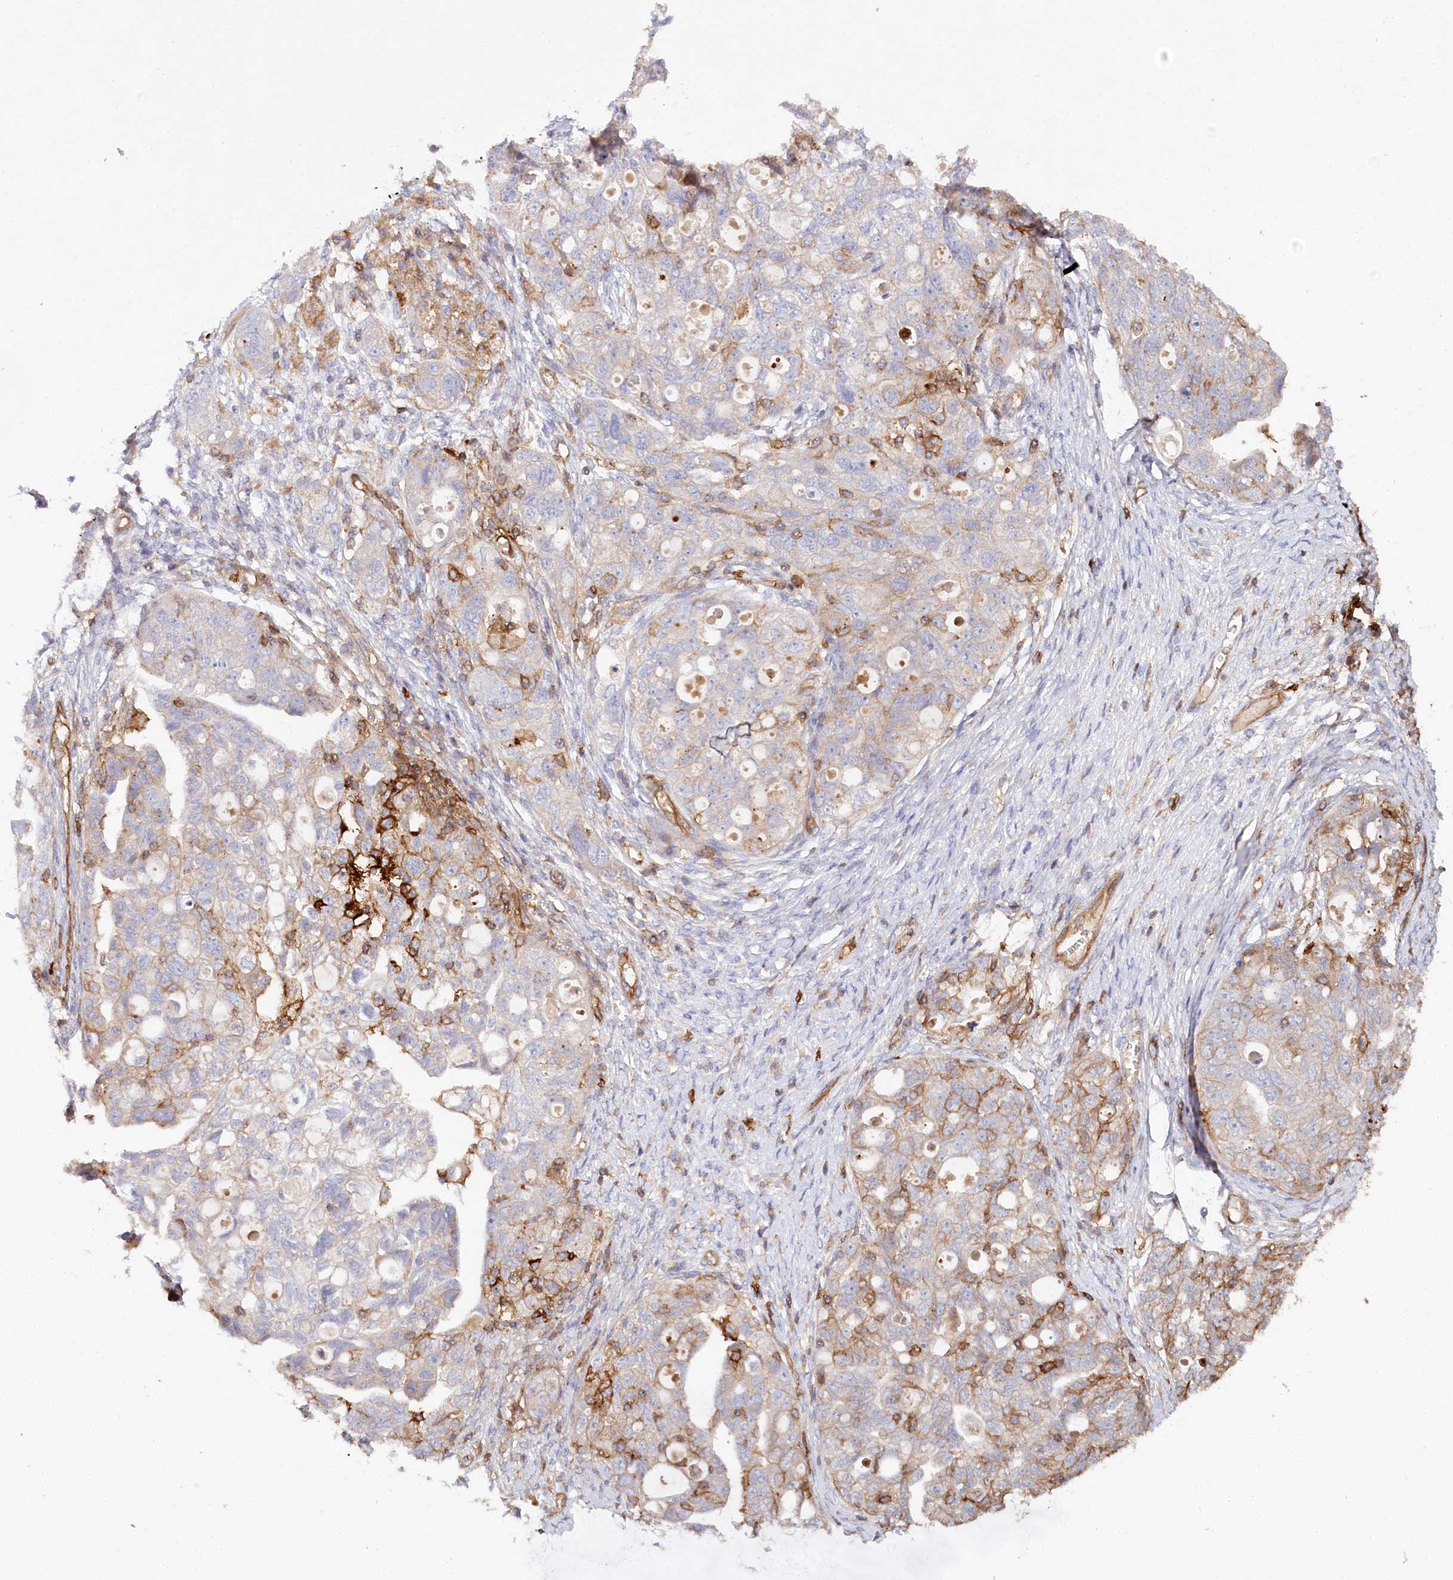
{"staining": {"intensity": "moderate", "quantity": "25%-75%", "location": "cytoplasmic/membranous"}, "tissue": "ovarian cancer", "cell_type": "Tumor cells", "image_type": "cancer", "snomed": [{"axis": "morphology", "description": "Carcinoma, NOS"}, {"axis": "morphology", "description": "Cystadenocarcinoma, serous, NOS"}, {"axis": "topography", "description": "Ovary"}], "caption": "This photomicrograph demonstrates ovarian carcinoma stained with immunohistochemistry (IHC) to label a protein in brown. The cytoplasmic/membranous of tumor cells show moderate positivity for the protein. Nuclei are counter-stained blue.", "gene": "RBP5", "patient": {"sex": "female", "age": 69}}